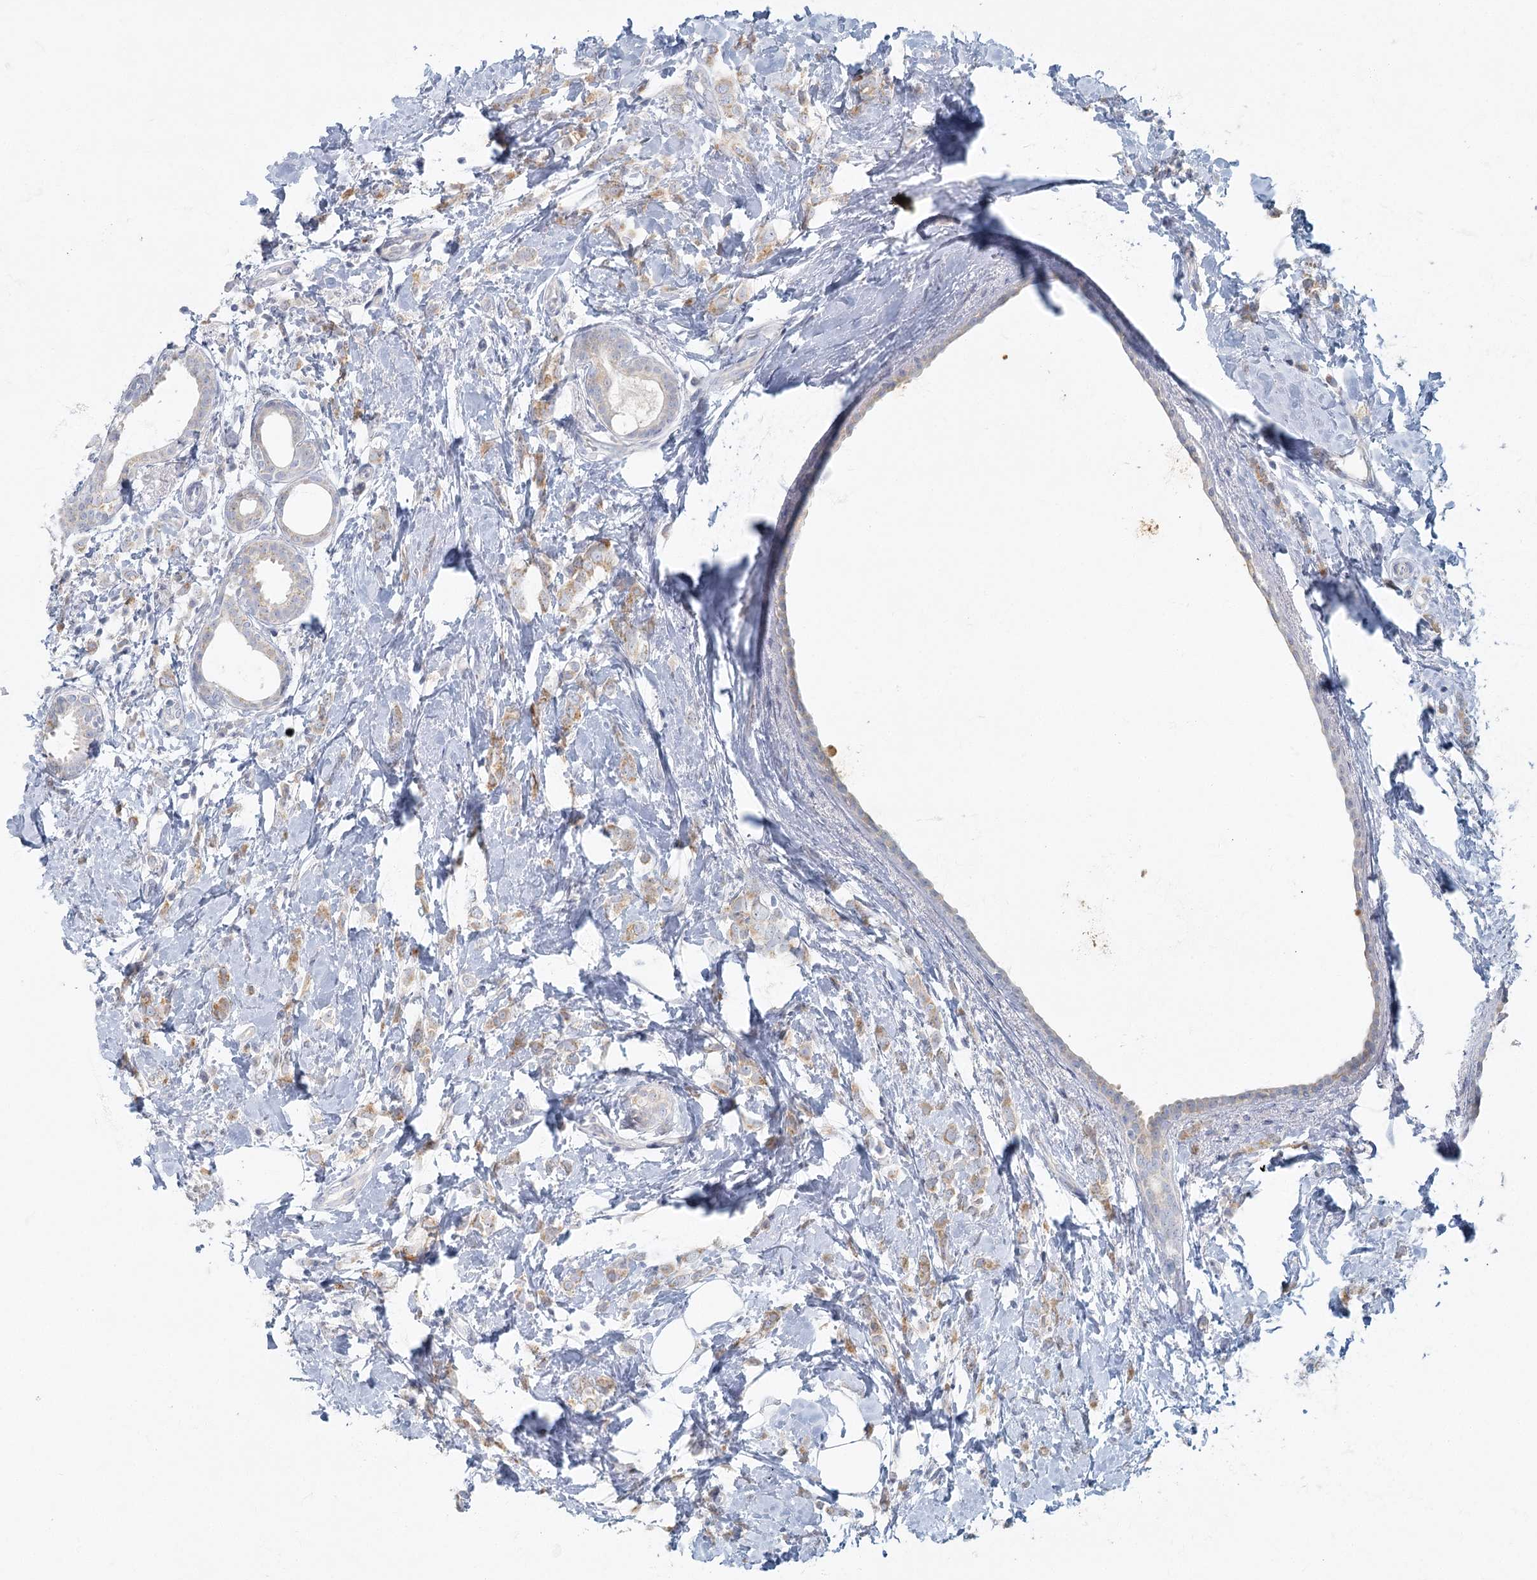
{"staining": {"intensity": "moderate", "quantity": ">75%", "location": "cytoplasmic/membranous"}, "tissue": "breast cancer", "cell_type": "Tumor cells", "image_type": "cancer", "snomed": [{"axis": "morphology", "description": "Lobular carcinoma"}, {"axis": "topography", "description": "Breast"}], "caption": "Human lobular carcinoma (breast) stained with a protein marker shows moderate staining in tumor cells.", "gene": "FAM110C", "patient": {"sex": "female", "age": 47}}